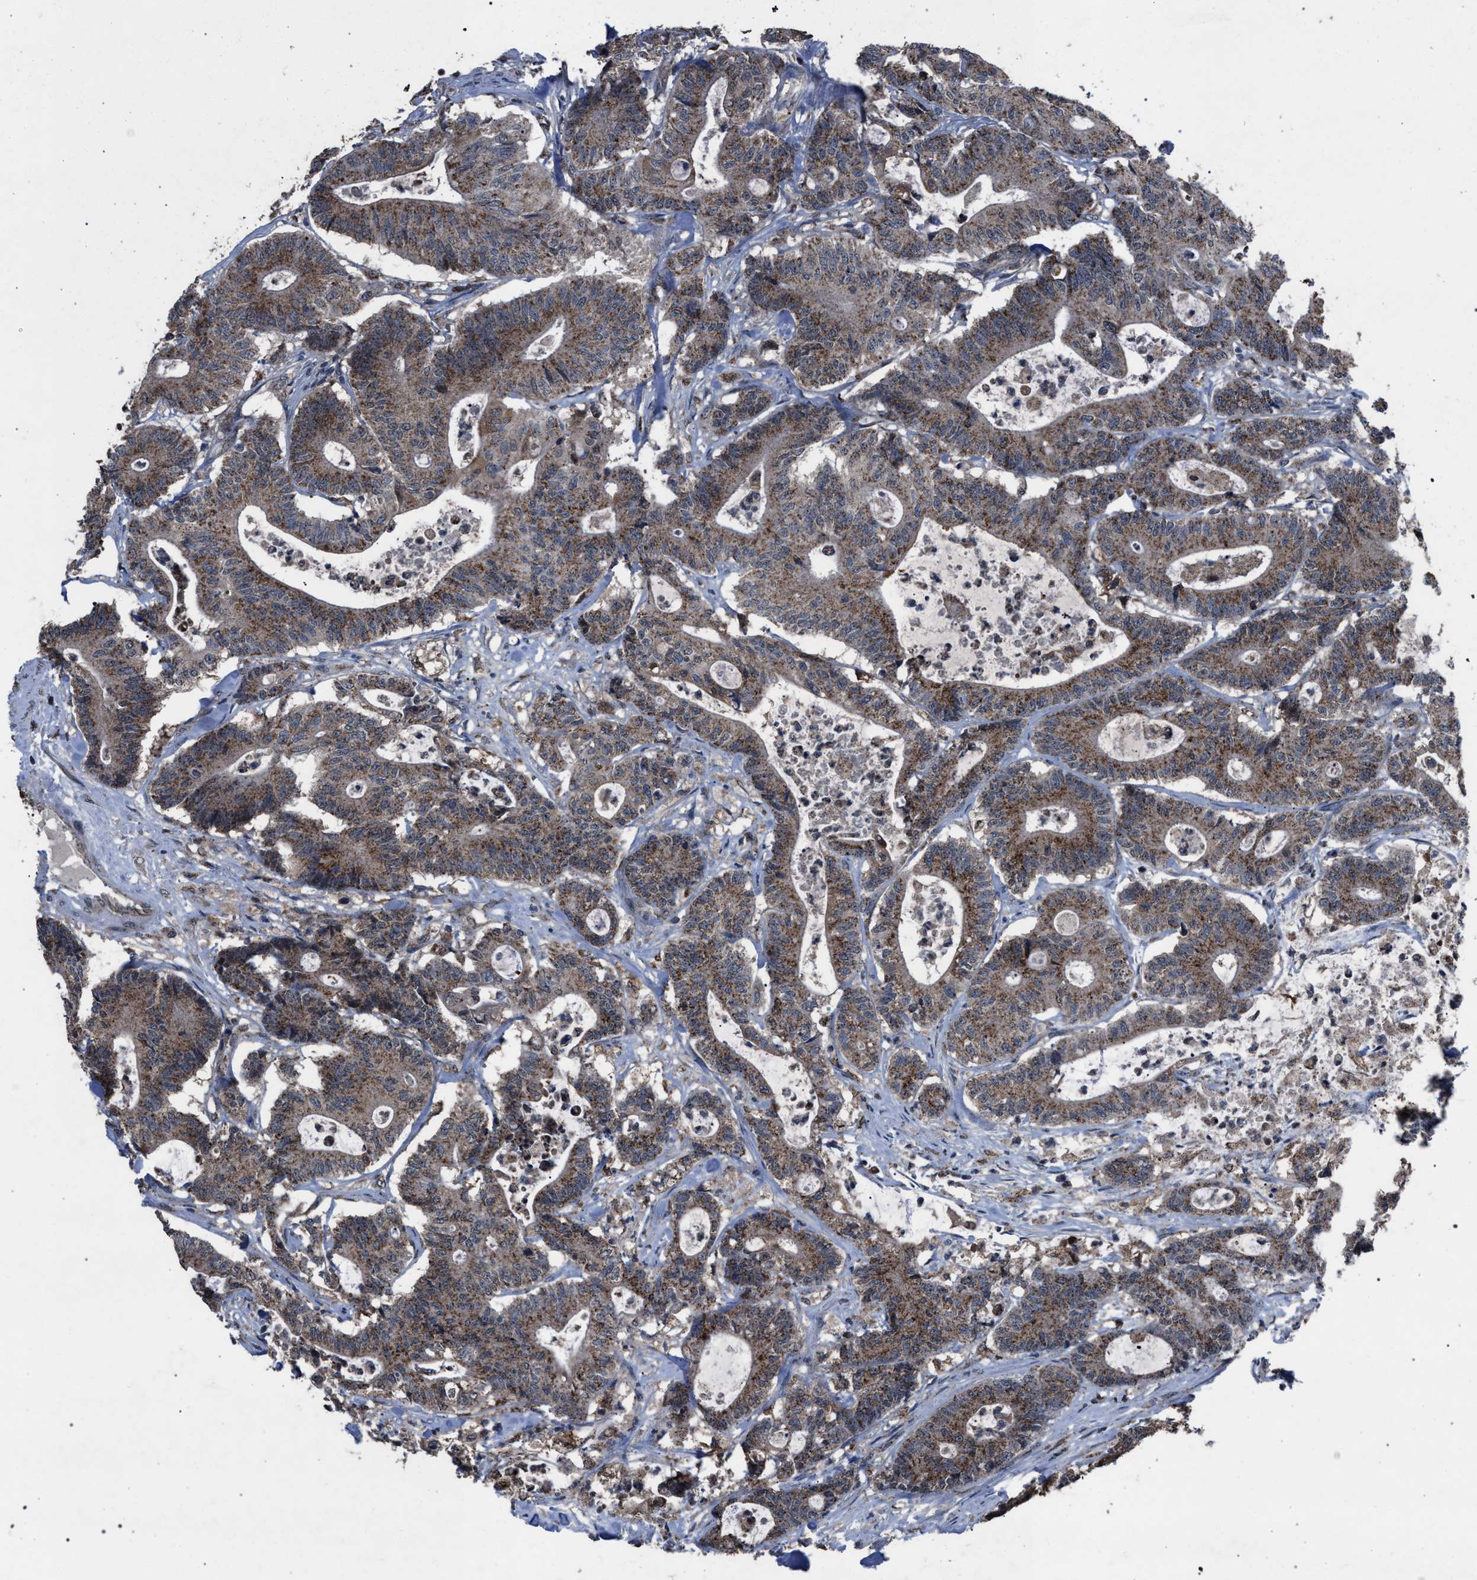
{"staining": {"intensity": "weak", "quantity": ">75%", "location": "cytoplasmic/membranous"}, "tissue": "colorectal cancer", "cell_type": "Tumor cells", "image_type": "cancer", "snomed": [{"axis": "morphology", "description": "Adenocarcinoma, NOS"}, {"axis": "topography", "description": "Colon"}], "caption": "High-magnification brightfield microscopy of colorectal adenocarcinoma stained with DAB (brown) and counterstained with hematoxylin (blue). tumor cells exhibit weak cytoplasmic/membranous positivity is appreciated in approximately>75% of cells.", "gene": "HSD17B4", "patient": {"sex": "female", "age": 84}}